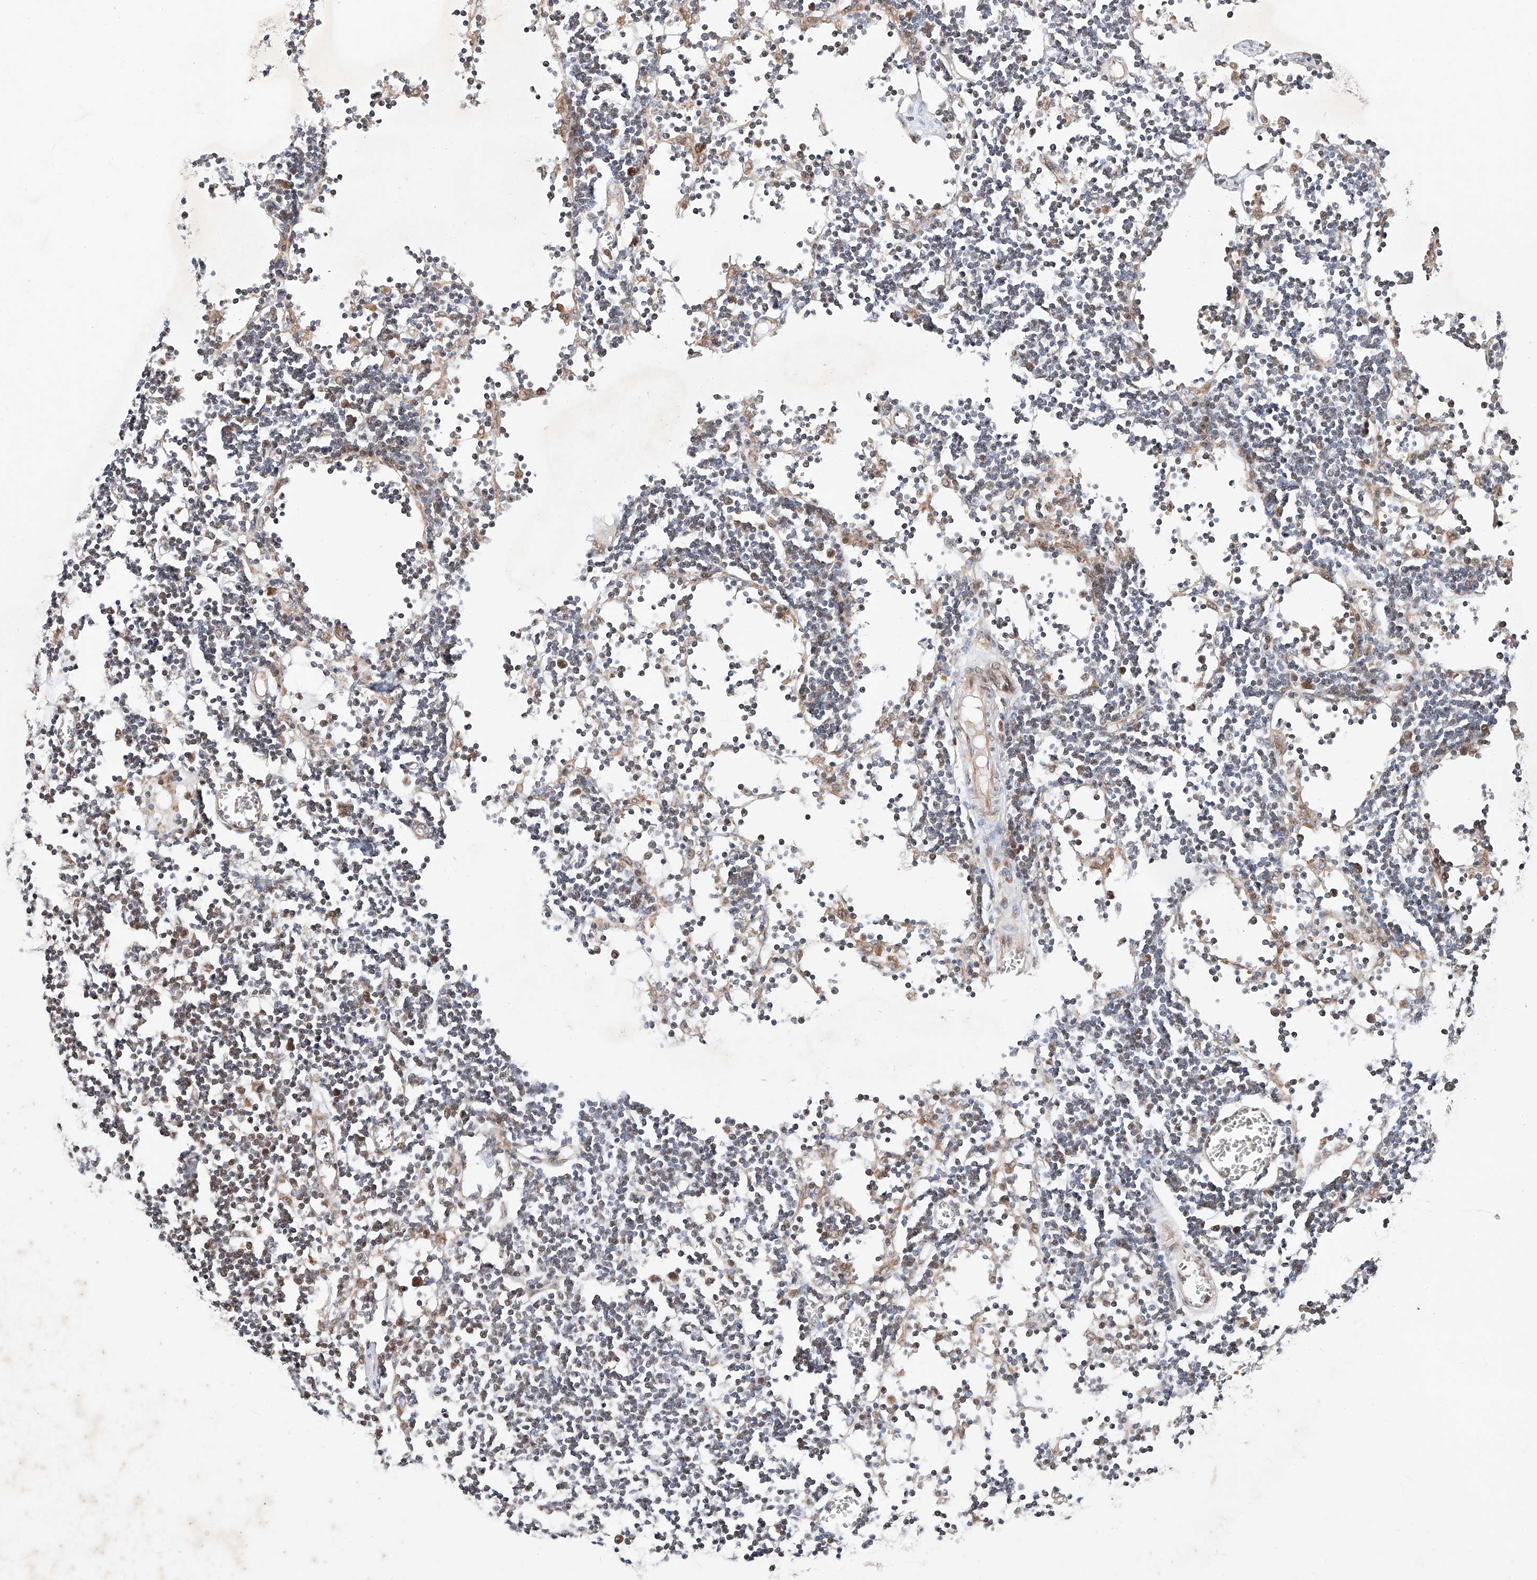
{"staining": {"intensity": "moderate", "quantity": "<25%", "location": "cytoplasmic/membranous"}, "tissue": "lymph node", "cell_type": "Non-germinal center cells", "image_type": "normal", "snomed": [{"axis": "morphology", "description": "Normal tissue, NOS"}, {"axis": "topography", "description": "Lymph node"}], "caption": "Protein expression analysis of unremarkable human lymph node reveals moderate cytoplasmic/membranous staining in about <25% of non-germinal center cells.", "gene": "USF3", "patient": {"sex": "female", "age": 11}}